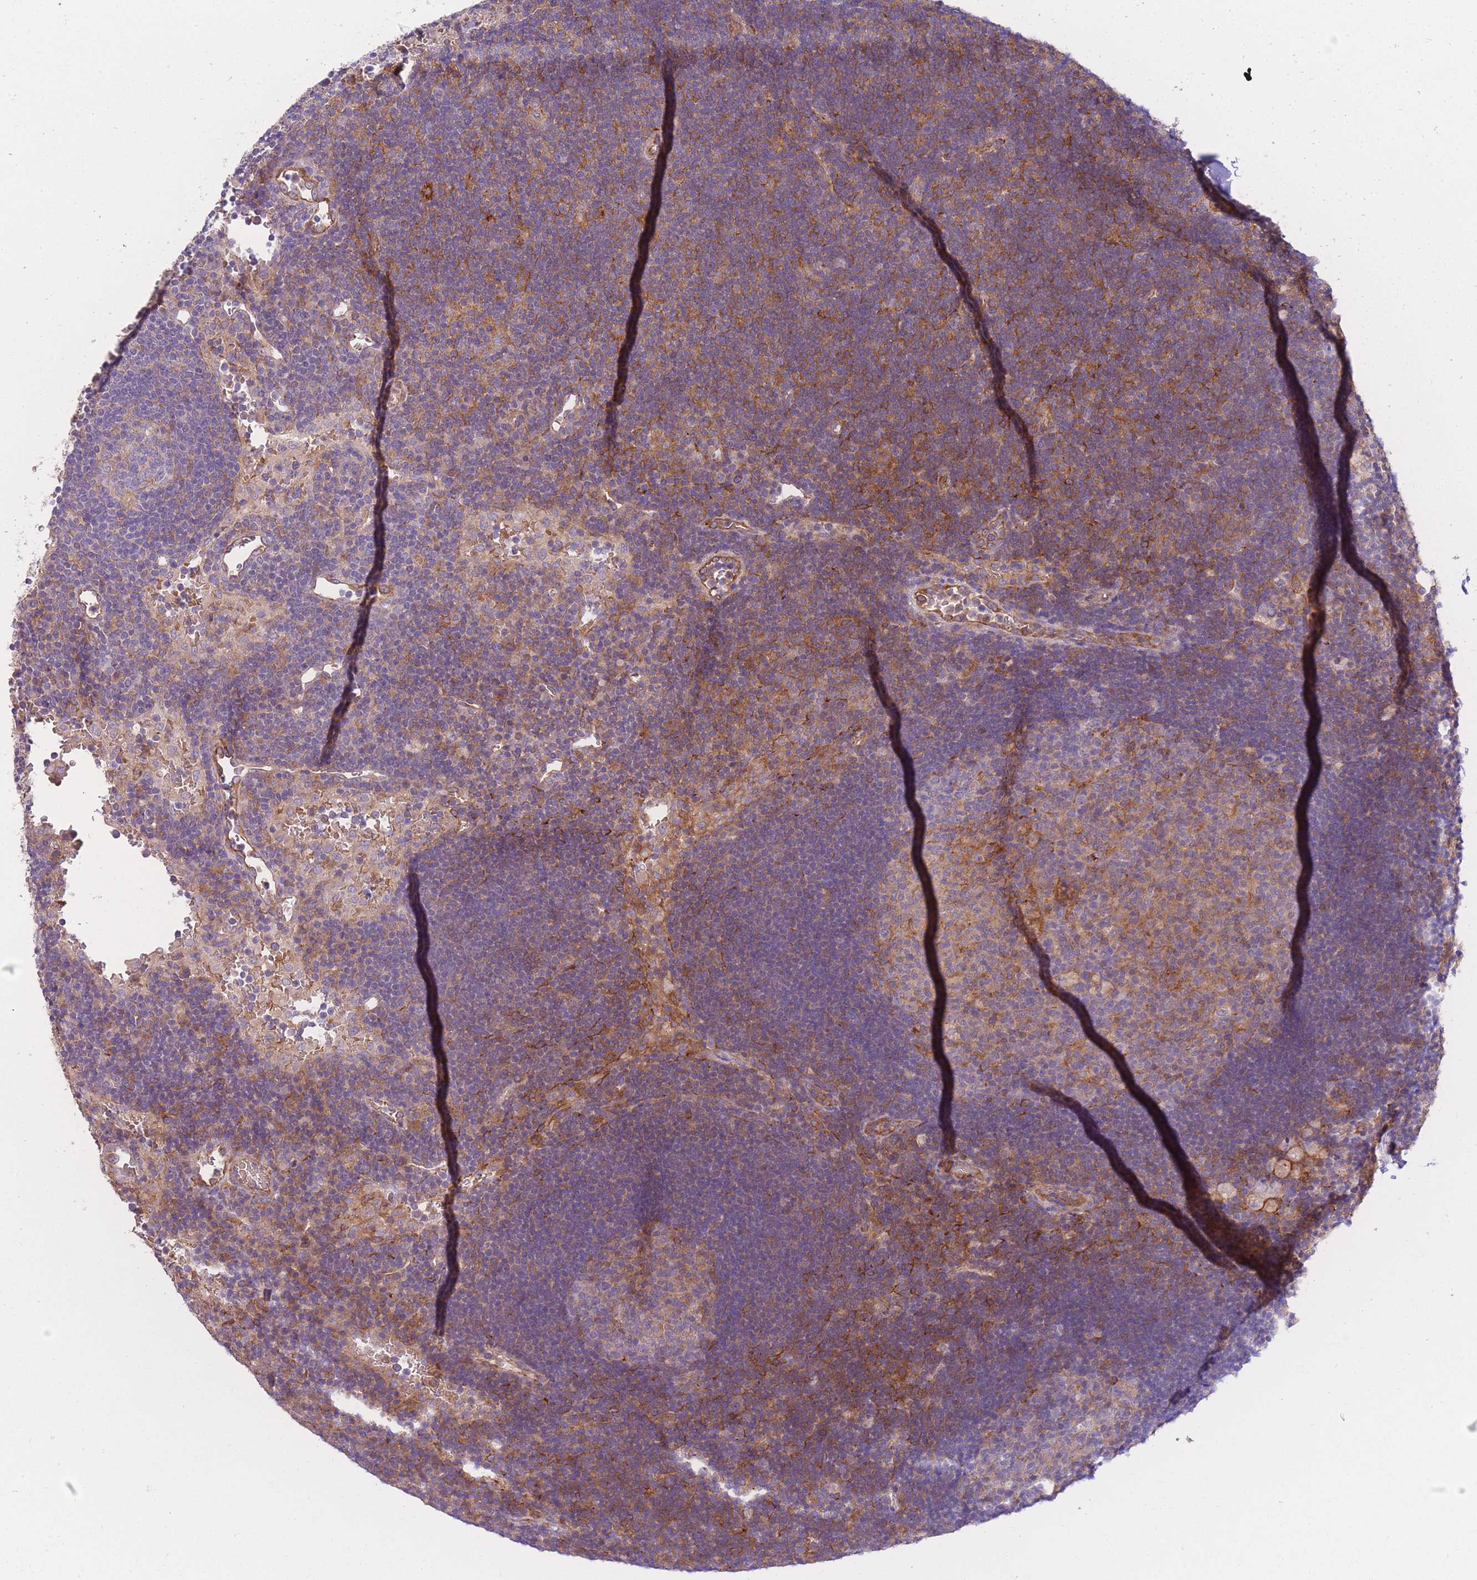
{"staining": {"intensity": "moderate", "quantity": "<25%", "location": "cytoplasmic/membranous"}, "tissue": "lymph node", "cell_type": "Germinal center cells", "image_type": "normal", "snomed": [{"axis": "morphology", "description": "Normal tissue, NOS"}, {"axis": "topography", "description": "Lymph node"}], "caption": "A brown stain highlights moderate cytoplasmic/membranous staining of a protein in germinal center cells of normal lymph node.", "gene": "INSYN2B", "patient": {"sex": "male", "age": 62}}